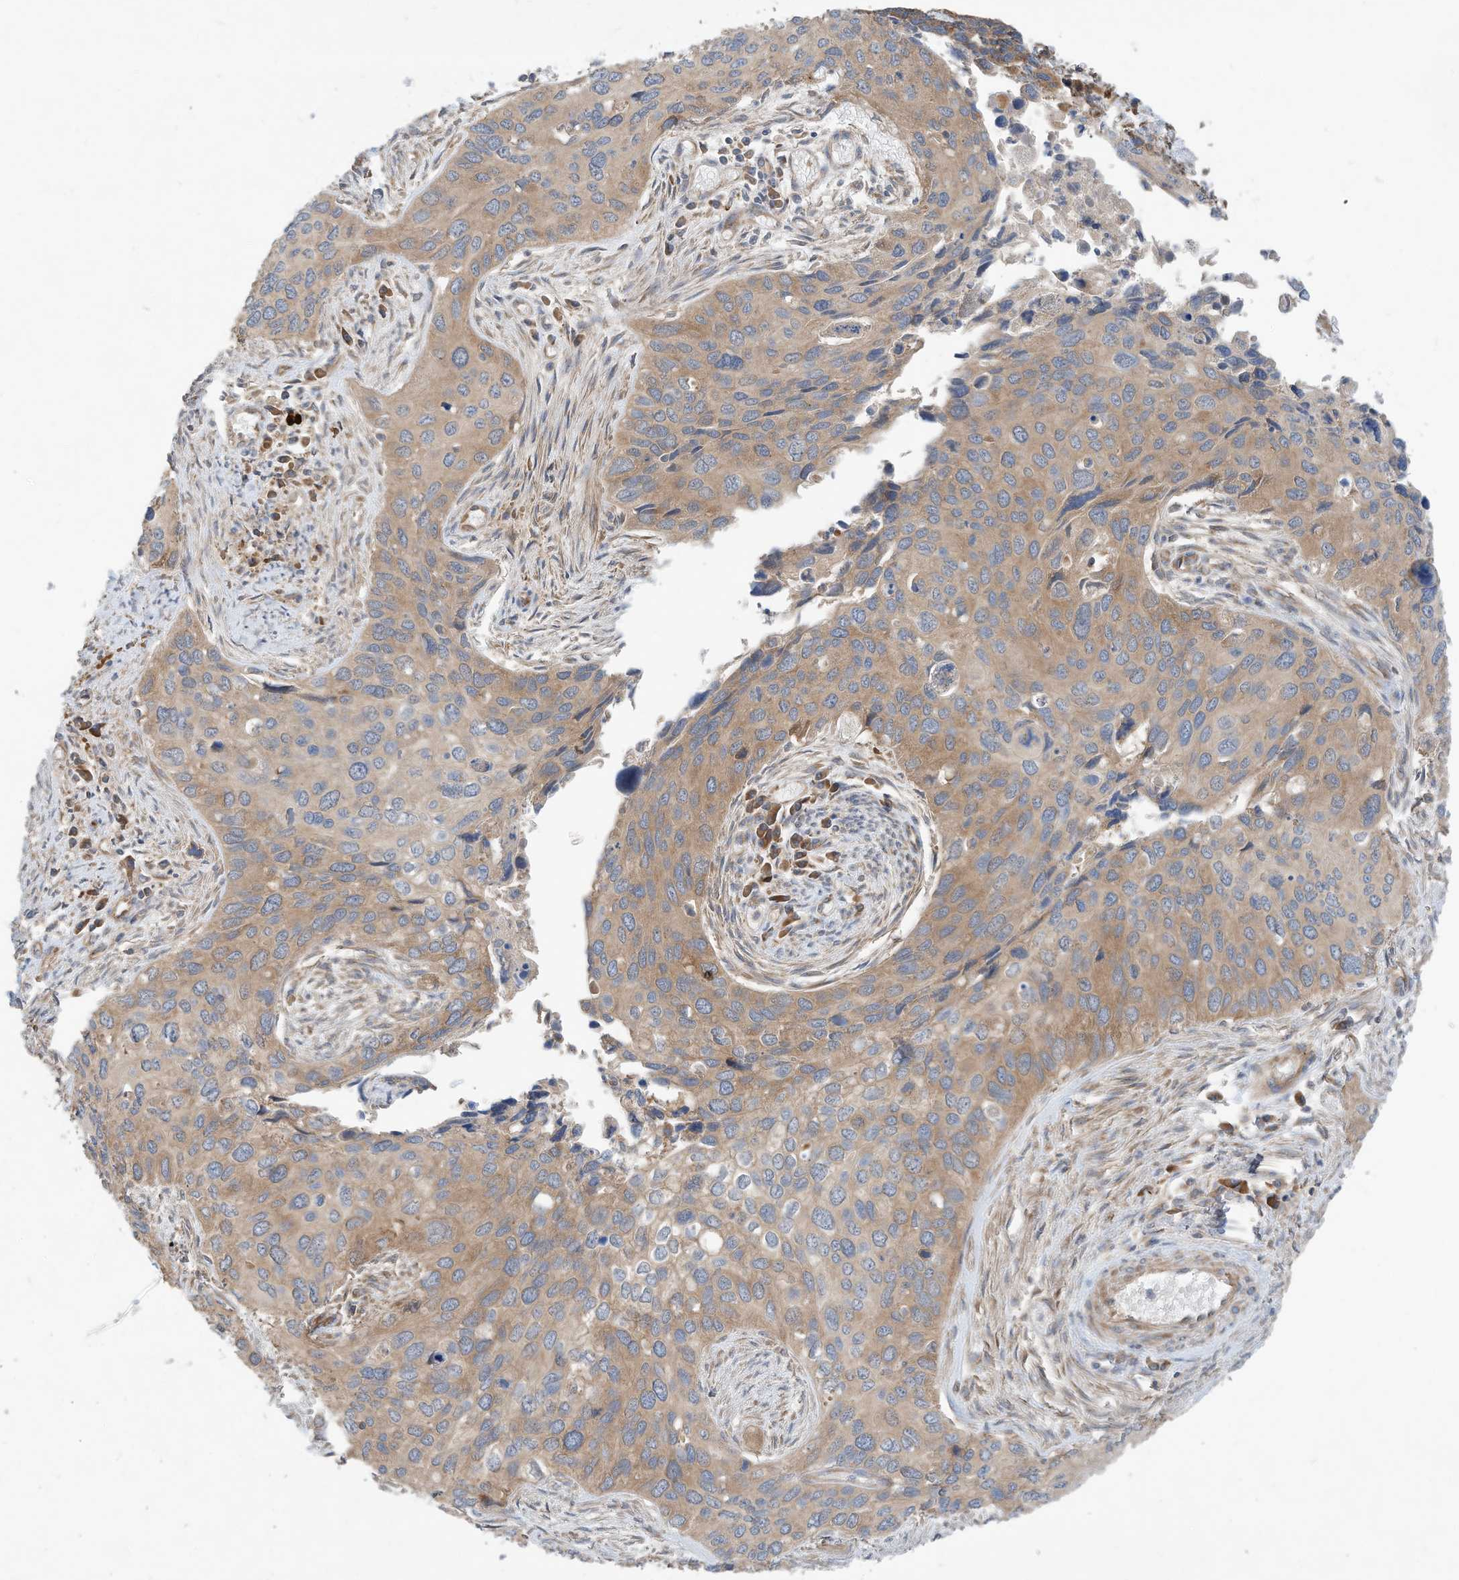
{"staining": {"intensity": "moderate", "quantity": "25%-75%", "location": "cytoplasmic/membranous"}, "tissue": "cervical cancer", "cell_type": "Tumor cells", "image_type": "cancer", "snomed": [{"axis": "morphology", "description": "Squamous cell carcinoma, NOS"}, {"axis": "topography", "description": "Cervix"}], "caption": "Cervical cancer (squamous cell carcinoma) tissue exhibits moderate cytoplasmic/membranous staining in about 25%-75% of tumor cells", "gene": "CPAMD8", "patient": {"sex": "female", "age": 55}}